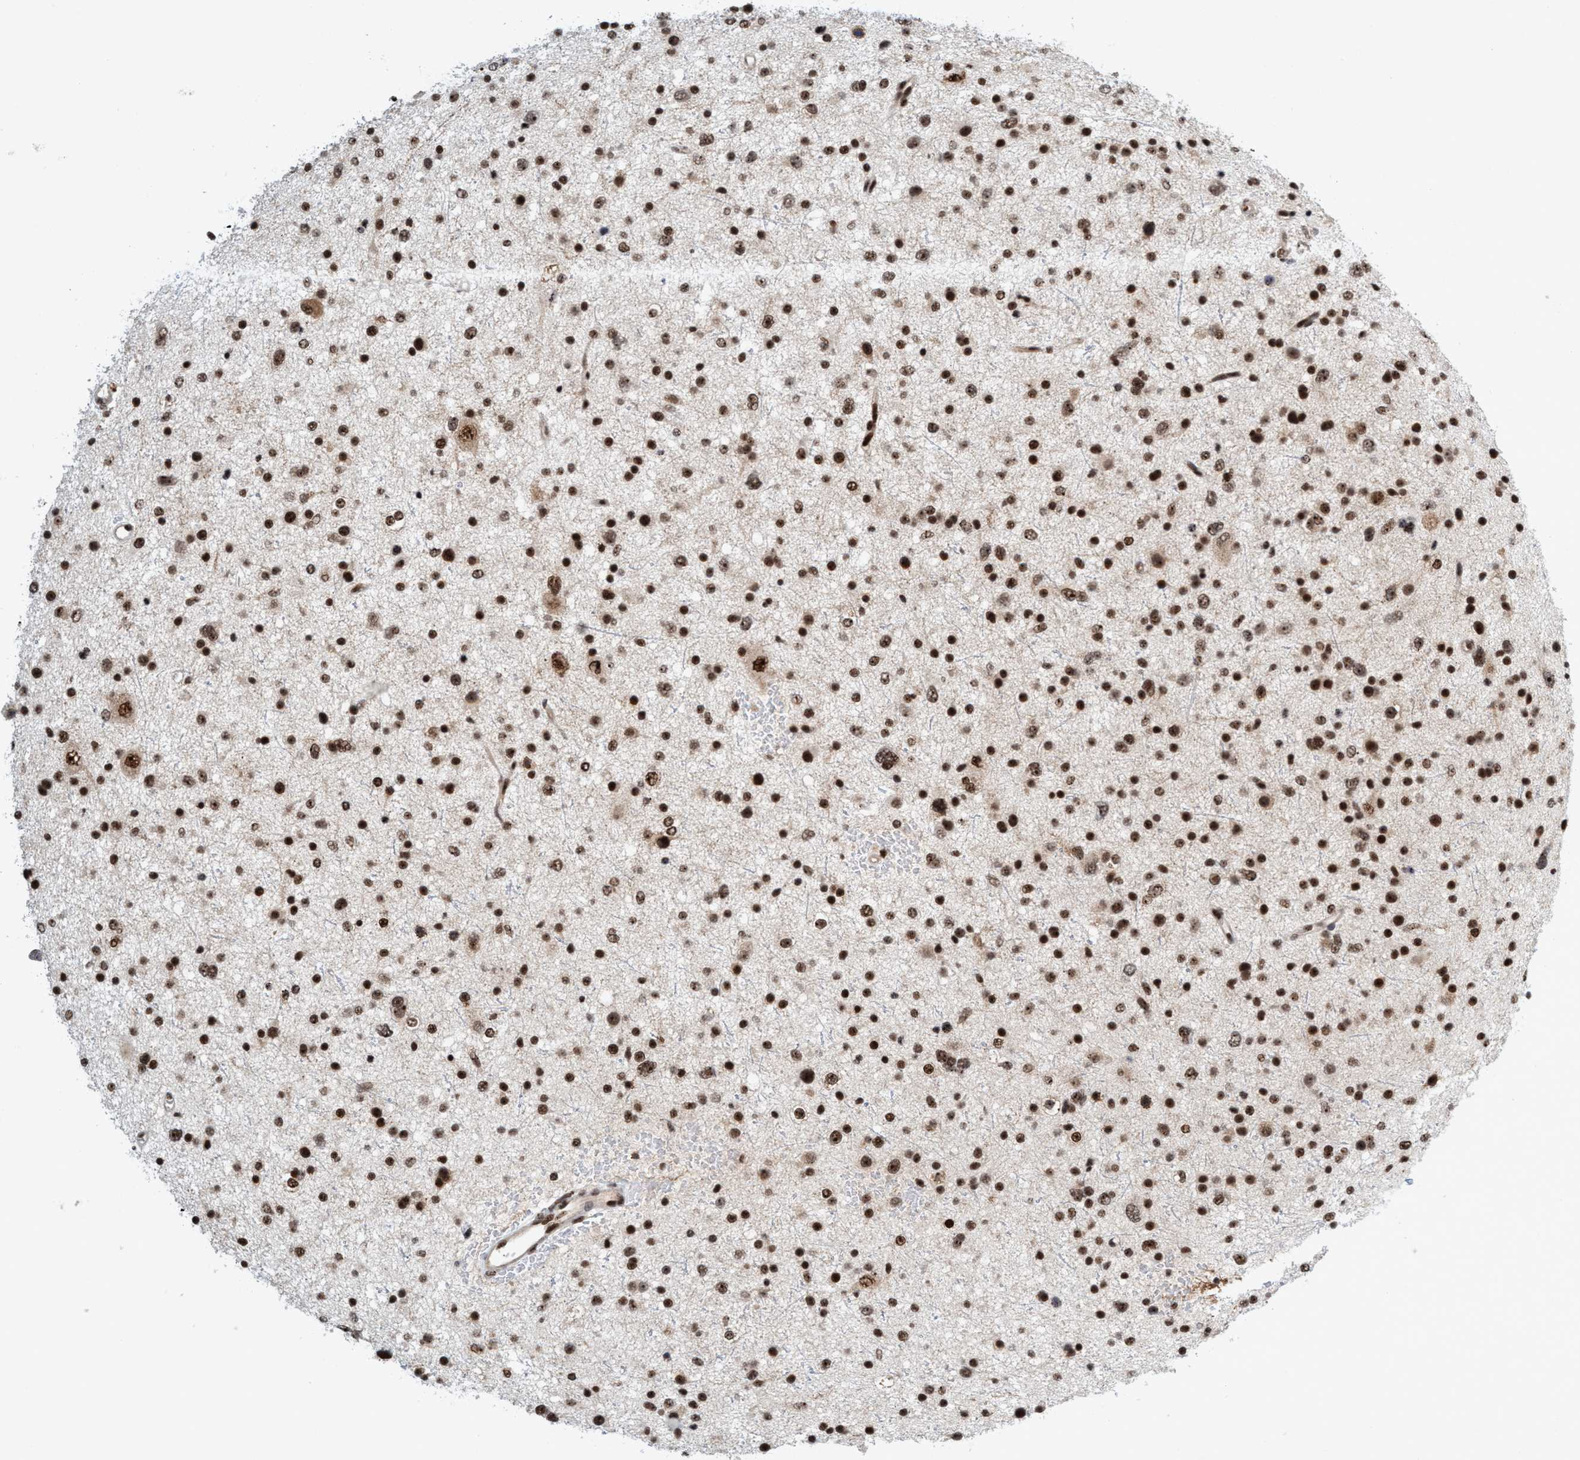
{"staining": {"intensity": "strong", "quantity": ">75%", "location": "nuclear"}, "tissue": "glioma", "cell_type": "Tumor cells", "image_type": "cancer", "snomed": [{"axis": "morphology", "description": "Glioma, malignant, Low grade"}, {"axis": "topography", "description": "Brain"}], "caption": "This is an image of immunohistochemistry staining of malignant low-grade glioma, which shows strong positivity in the nuclear of tumor cells.", "gene": "SMCR8", "patient": {"sex": "female", "age": 37}}